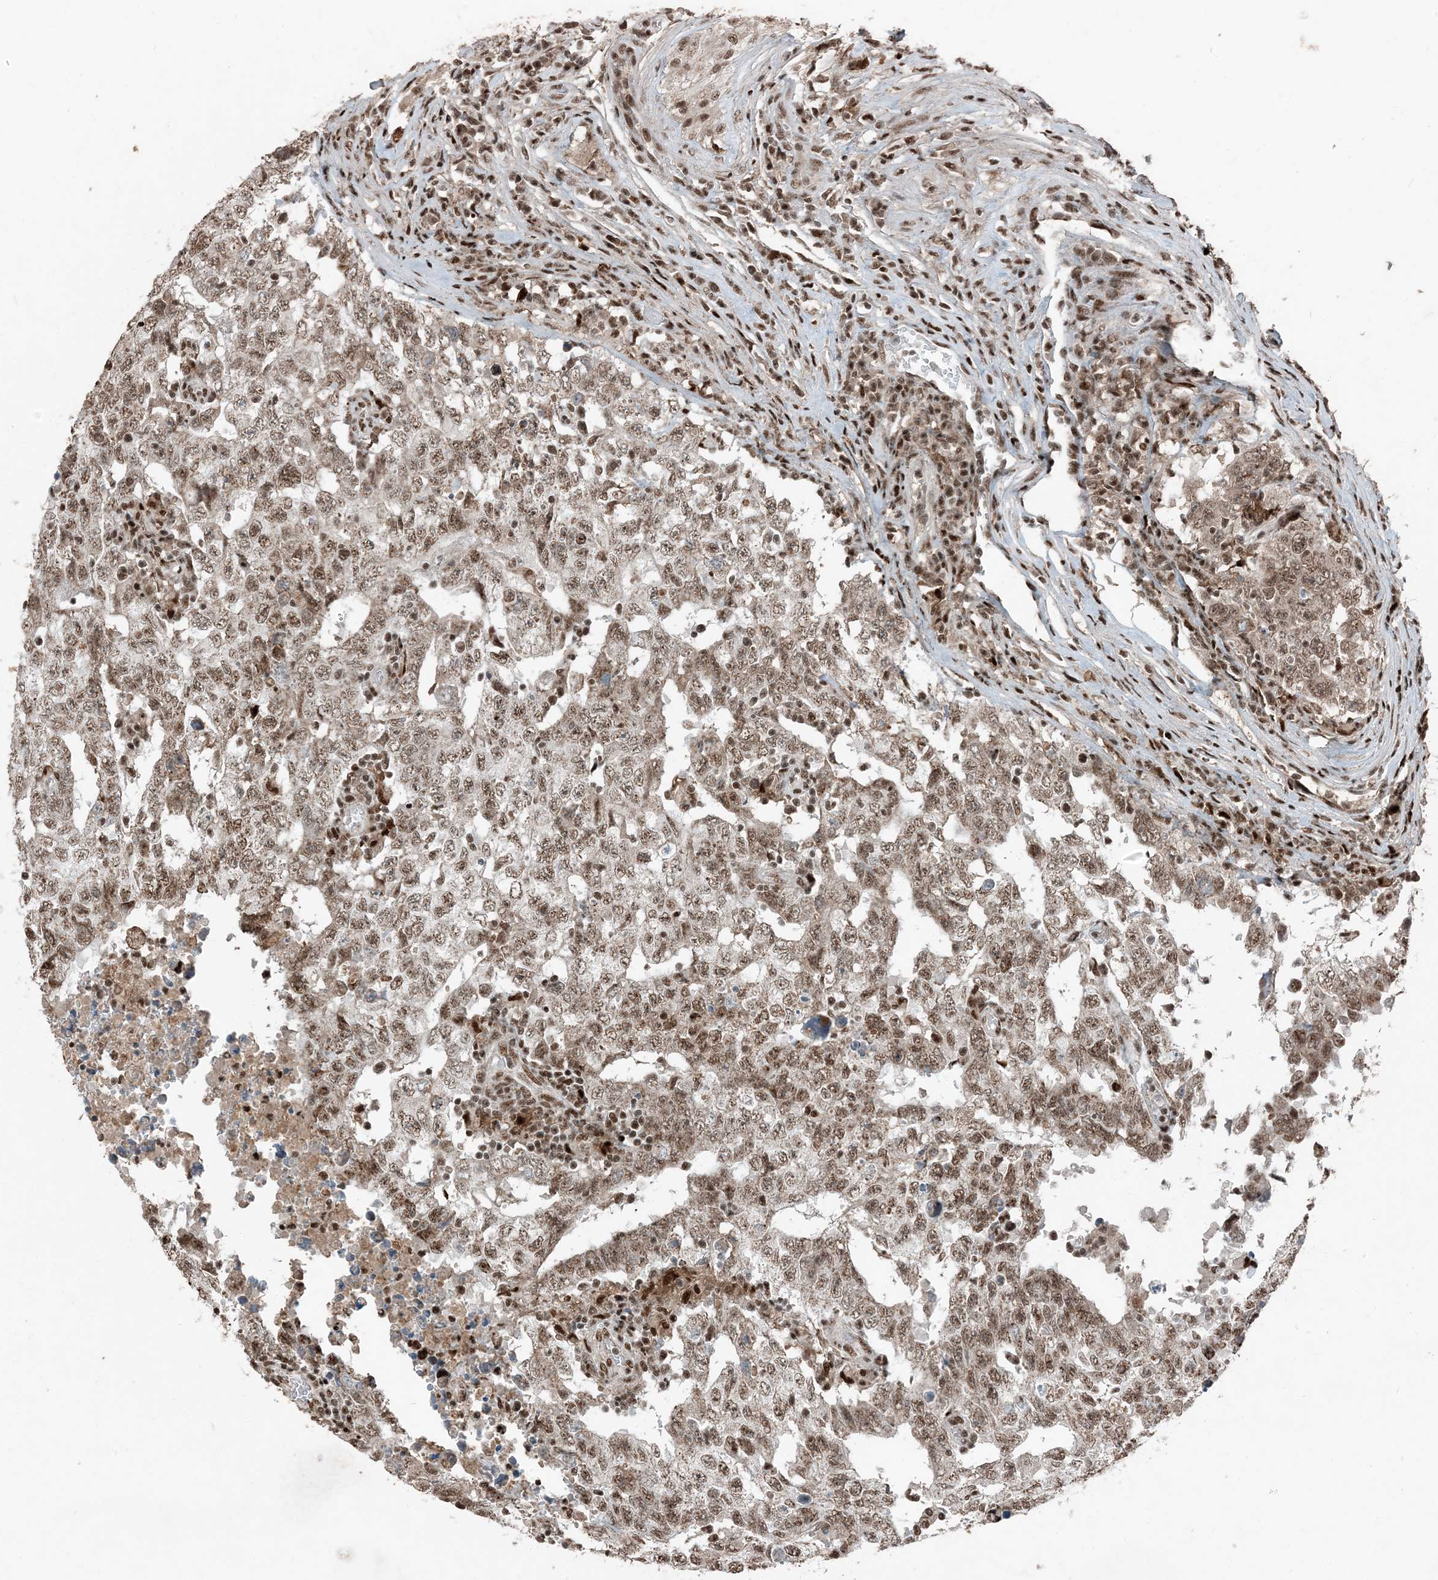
{"staining": {"intensity": "moderate", "quantity": ">75%", "location": "nuclear"}, "tissue": "testis cancer", "cell_type": "Tumor cells", "image_type": "cancer", "snomed": [{"axis": "morphology", "description": "Carcinoma, Embryonal, NOS"}, {"axis": "topography", "description": "Testis"}], "caption": "This image demonstrates IHC staining of testis cancer, with medium moderate nuclear positivity in approximately >75% of tumor cells.", "gene": "TADA2B", "patient": {"sex": "male", "age": 26}}